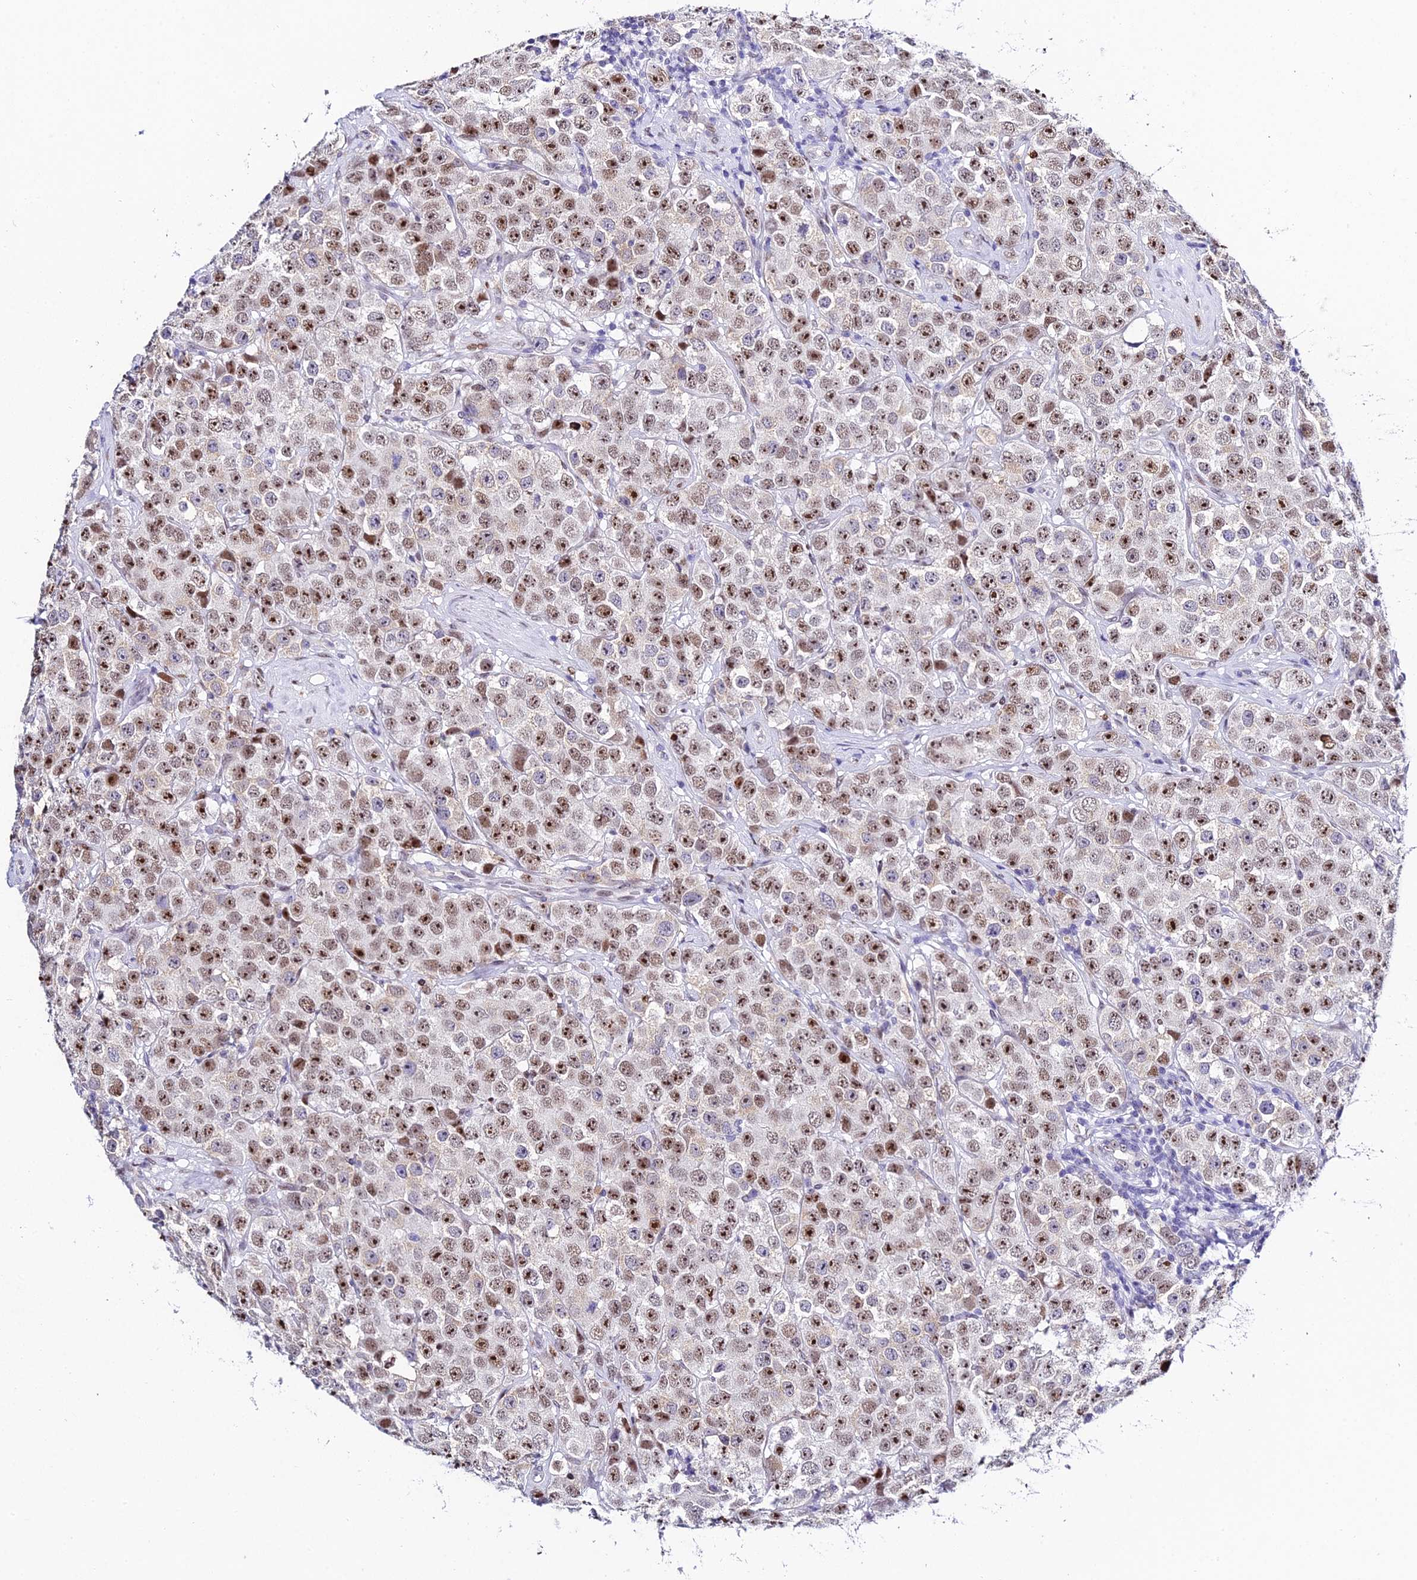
{"staining": {"intensity": "moderate", "quantity": ">75%", "location": "nuclear"}, "tissue": "testis cancer", "cell_type": "Tumor cells", "image_type": "cancer", "snomed": [{"axis": "morphology", "description": "Seminoma, NOS"}, {"axis": "topography", "description": "Testis"}], "caption": "Immunohistochemical staining of testis cancer displays medium levels of moderate nuclear staining in about >75% of tumor cells.", "gene": "POFUT2", "patient": {"sex": "male", "age": 28}}